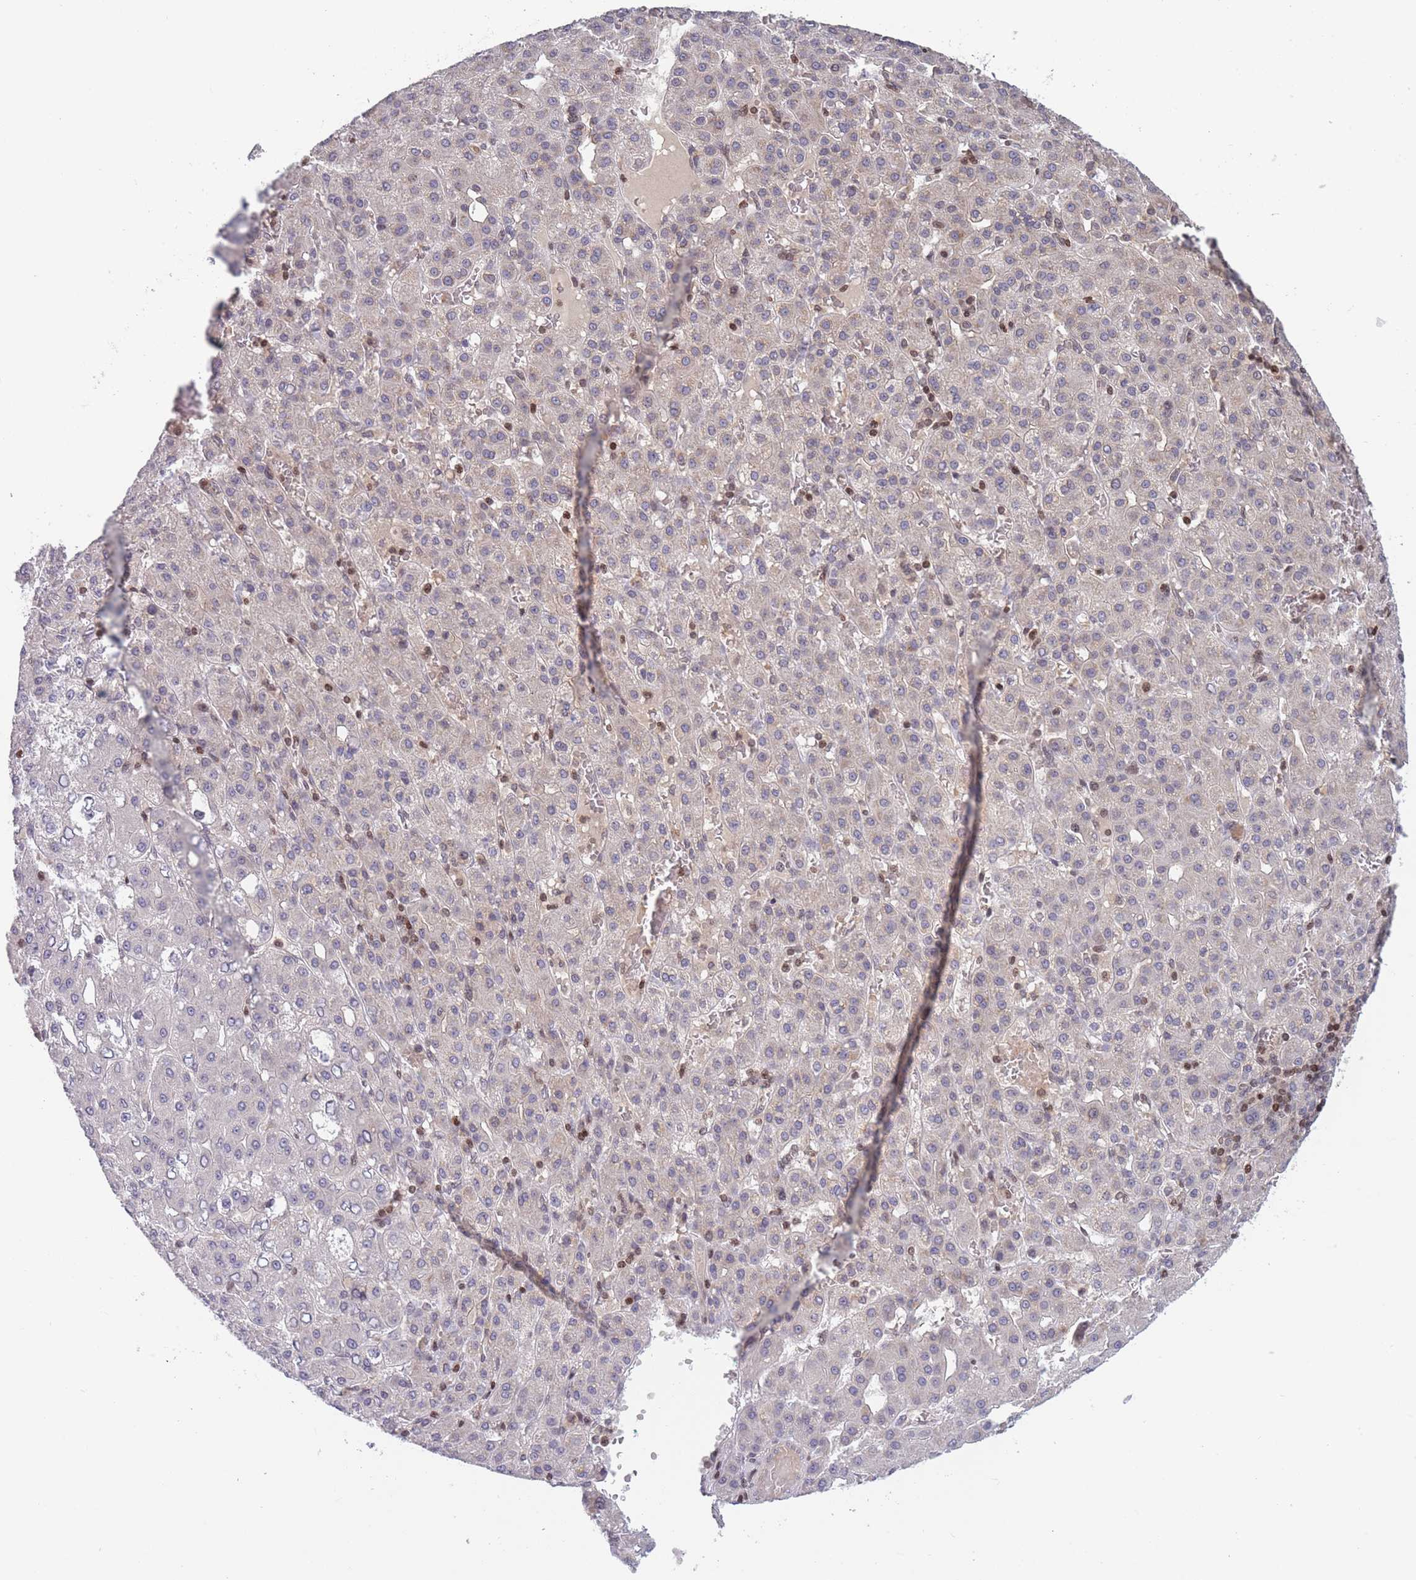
{"staining": {"intensity": "negative", "quantity": "none", "location": "none"}, "tissue": "liver cancer", "cell_type": "Tumor cells", "image_type": "cancer", "snomed": [{"axis": "morphology", "description": "Carcinoma, Hepatocellular, NOS"}, {"axis": "topography", "description": "Liver"}], "caption": "This is an immunohistochemistry micrograph of liver hepatocellular carcinoma. There is no staining in tumor cells.", "gene": "SLC35F5", "patient": {"sex": "male", "age": 65}}